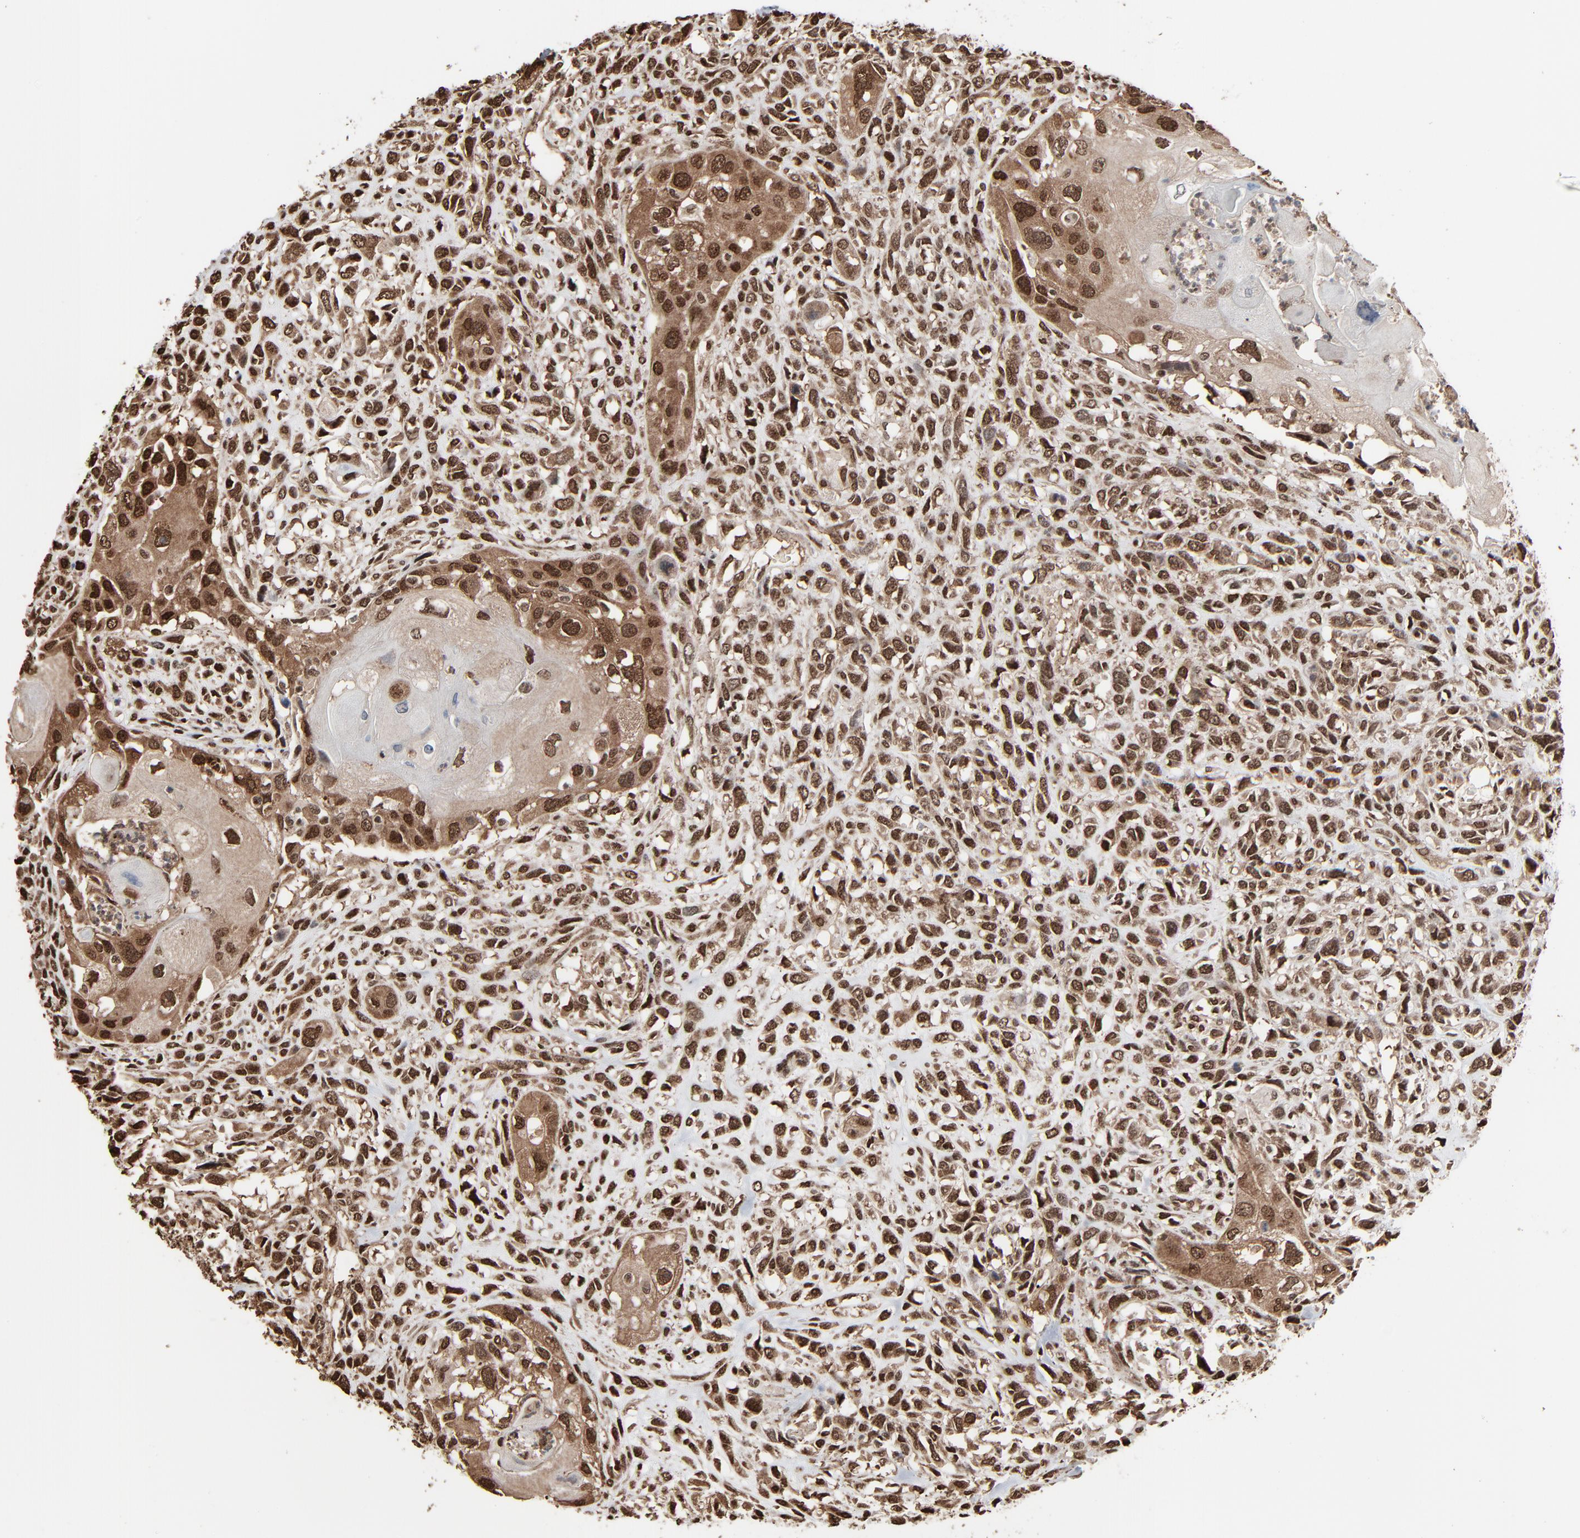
{"staining": {"intensity": "strong", "quantity": ">75%", "location": "cytoplasmic/membranous,nuclear"}, "tissue": "head and neck cancer", "cell_type": "Tumor cells", "image_type": "cancer", "snomed": [{"axis": "morphology", "description": "Neoplasm, malignant, NOS"}, {"axis": "topography", "description": "Salivary gland"}, {"axis": "topography", "description": "Head-Neck"}], "caption": "IHC histopathology image of neoplastic tissue: human head and neck cancer (neoplasm (malignant)) stained using immunohistochemistry reveals high levels of strong protein expression localized specifically in the cytoplasmic/membranous and nuclear of tumor cells, appearing as a cytoplasmic/membranous and nuclear brown color.", "gene": "MEIS2", "patient": {"sex": "male", "age": 43}}